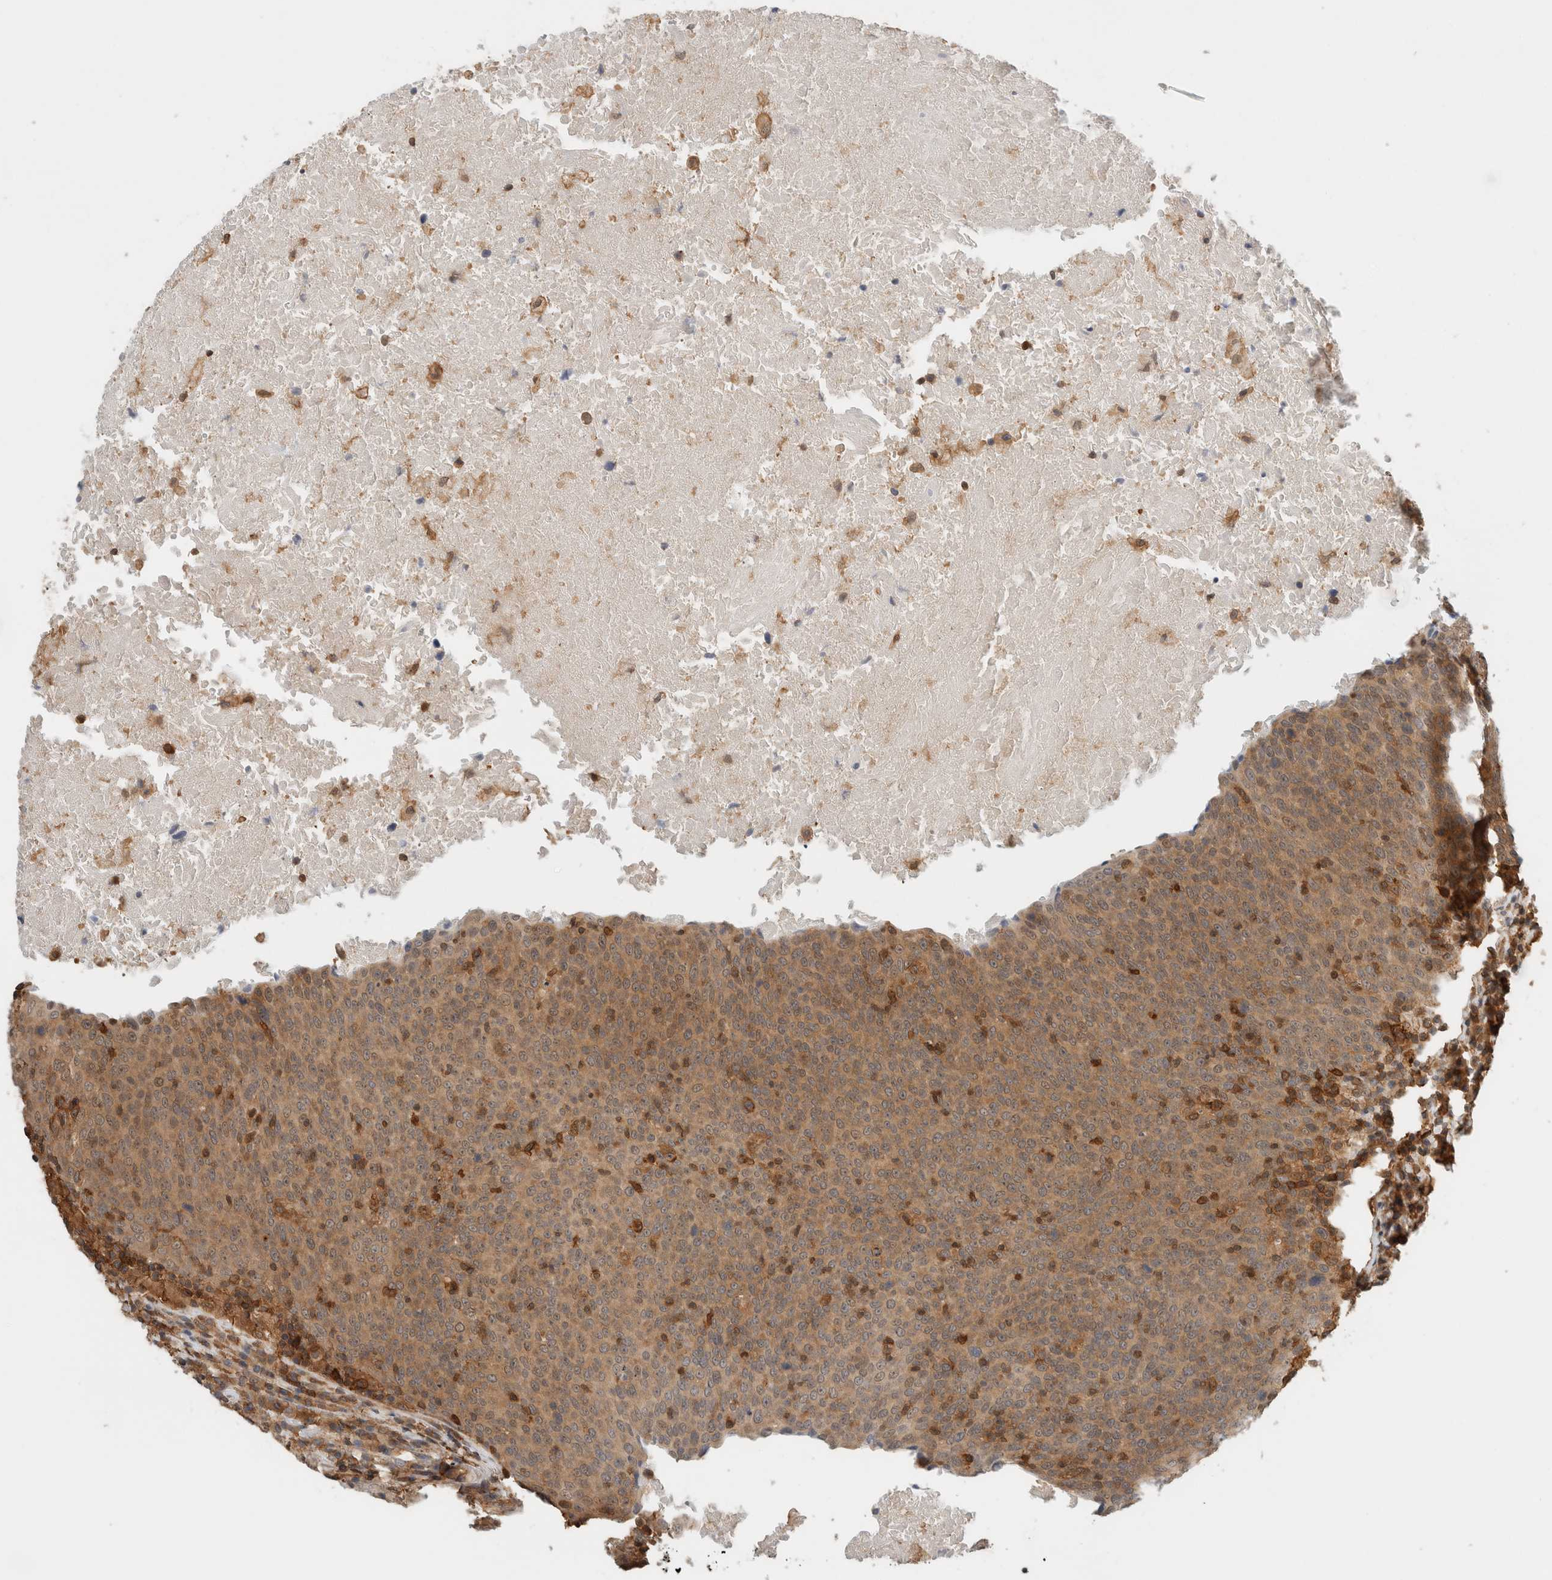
{"staining": {"intensity": "moderate", "quantity": ">75%", "location": "cytoplasmic/membranous"}, "tissue": "head and neck cancer", "cell_type": "Tumor cells", "image_type": "cancer", "snomed": [{"axis": "morphology", "description": "Squamous cell carcinoma, NOS"}, {"axis": "morphology", "description": "Squamous cell carcinoma, metastatic, NOS"}, {"axis": "topography", "description": "Lymph node"}, {"axis": "topography", "description": "Head-Neck"}], "caption": "Human head and neck cancer stained with a brown dye demonstrates moderate cytoplasmic/membranous positive staining in approximately >75% of tumor cells.", "gene": "PFDN4", "patient": {"sex": "male", "age": 62}}